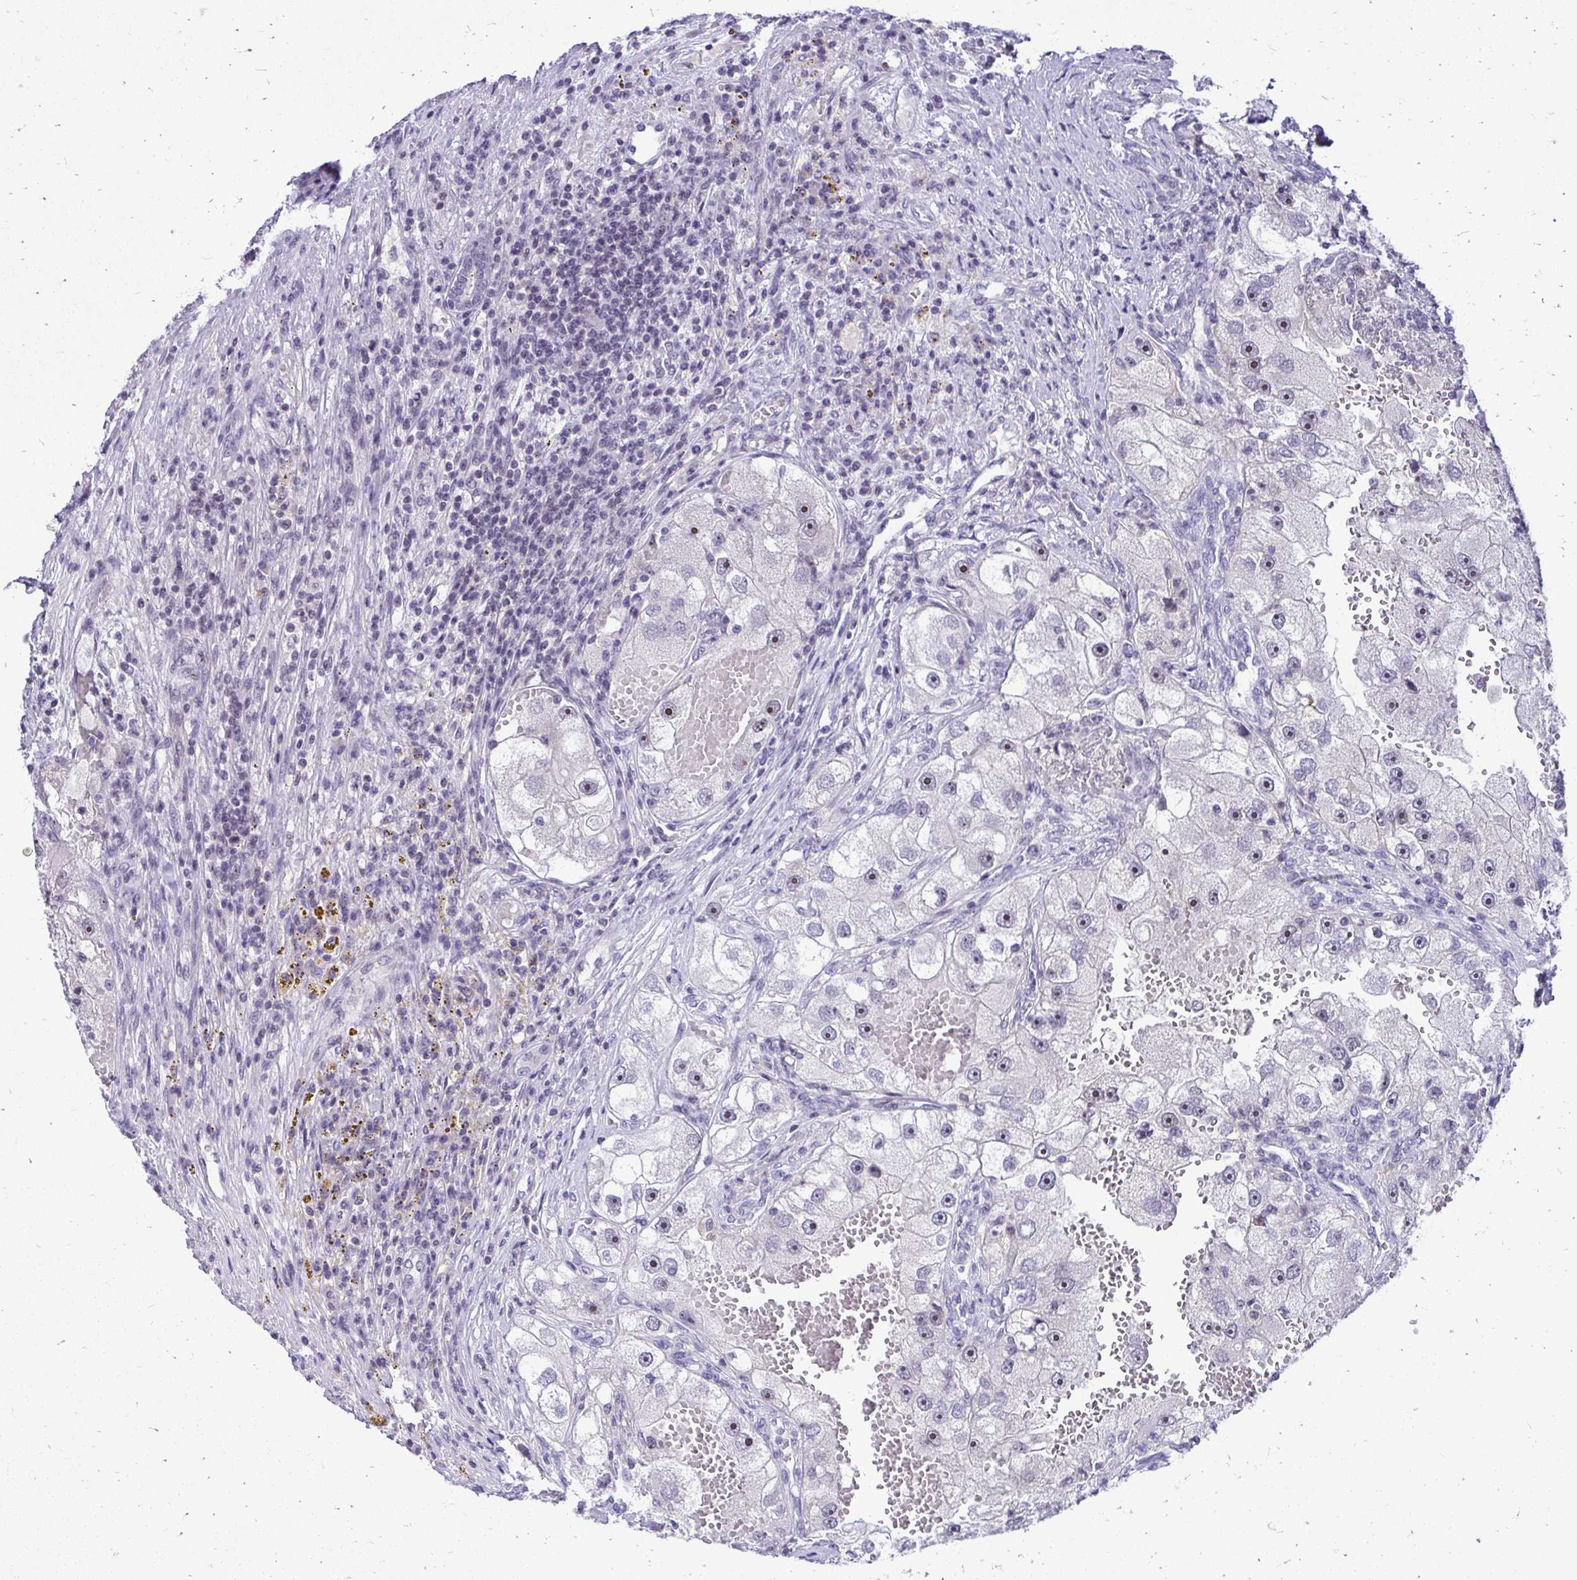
{"staining": {"intensity": "negative", "quantity": "none", "location": "none"}, "tissue": "renal cancer", "cell_type": "Tumor cells", "image_type": "cancer", "snomed": [{"axis": "morphology", "description": "Adenocarcinoma, NOS"}, {"axis": "topography", "description": "Kidney"}], "caption": "Immunohistochemistry micrograph of human renal cancer (adenocarcinoma) stained for a protein (brown), which reveals no expression in tumor cells. (DAB immunohistochemistry (IHC) with hematoxylin counter stain).", "gene": "NIFK", "patient": {"sex": "male", "age": 63}}